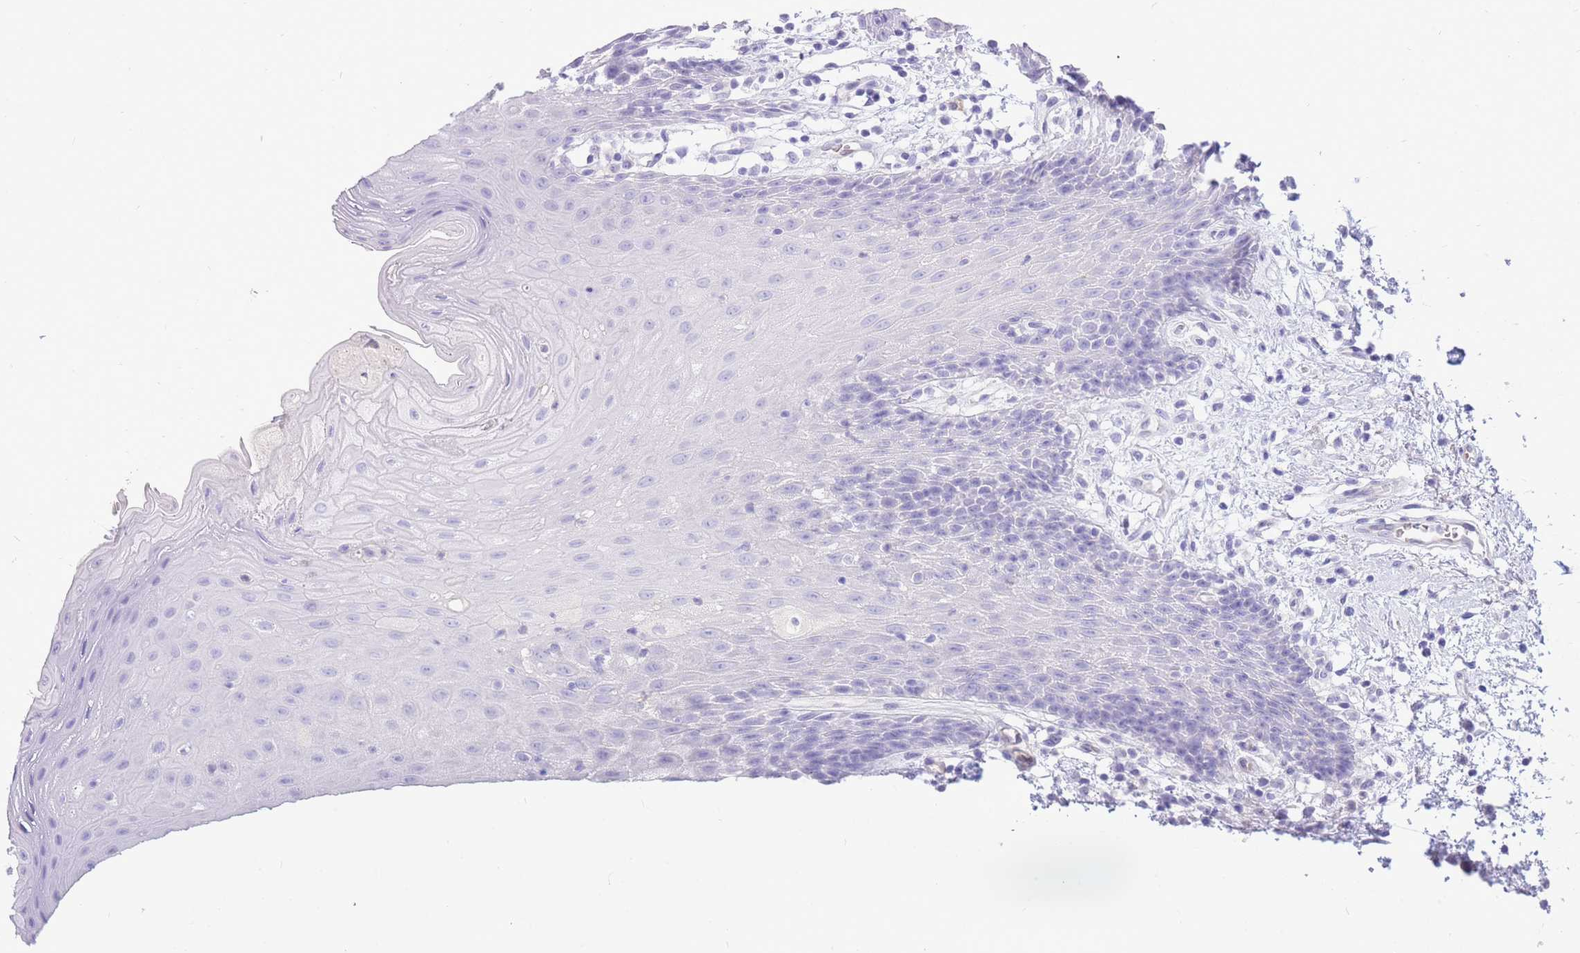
{"staining": {"intensity": "negative", "quantity": "none", "location": "none"}, "tissue": "oral mucosa", "cell_type": "Squamous epithelial cells", "image_type": "normal", "snomed": [{"axis": "morphology", "description": "Normal tissue, NOS"}, {"axis": "topography", "description": "Oral tissue"}, {"axis": "topography", "description": "Tounge, NOS"}], "caption": "Squamous epithelial cells show no significant positivity in normal oral mucosa. Nuclei are stained in blue.", "gene": "SULT1A1", "patient": {"sex": "female", "age": 59}}